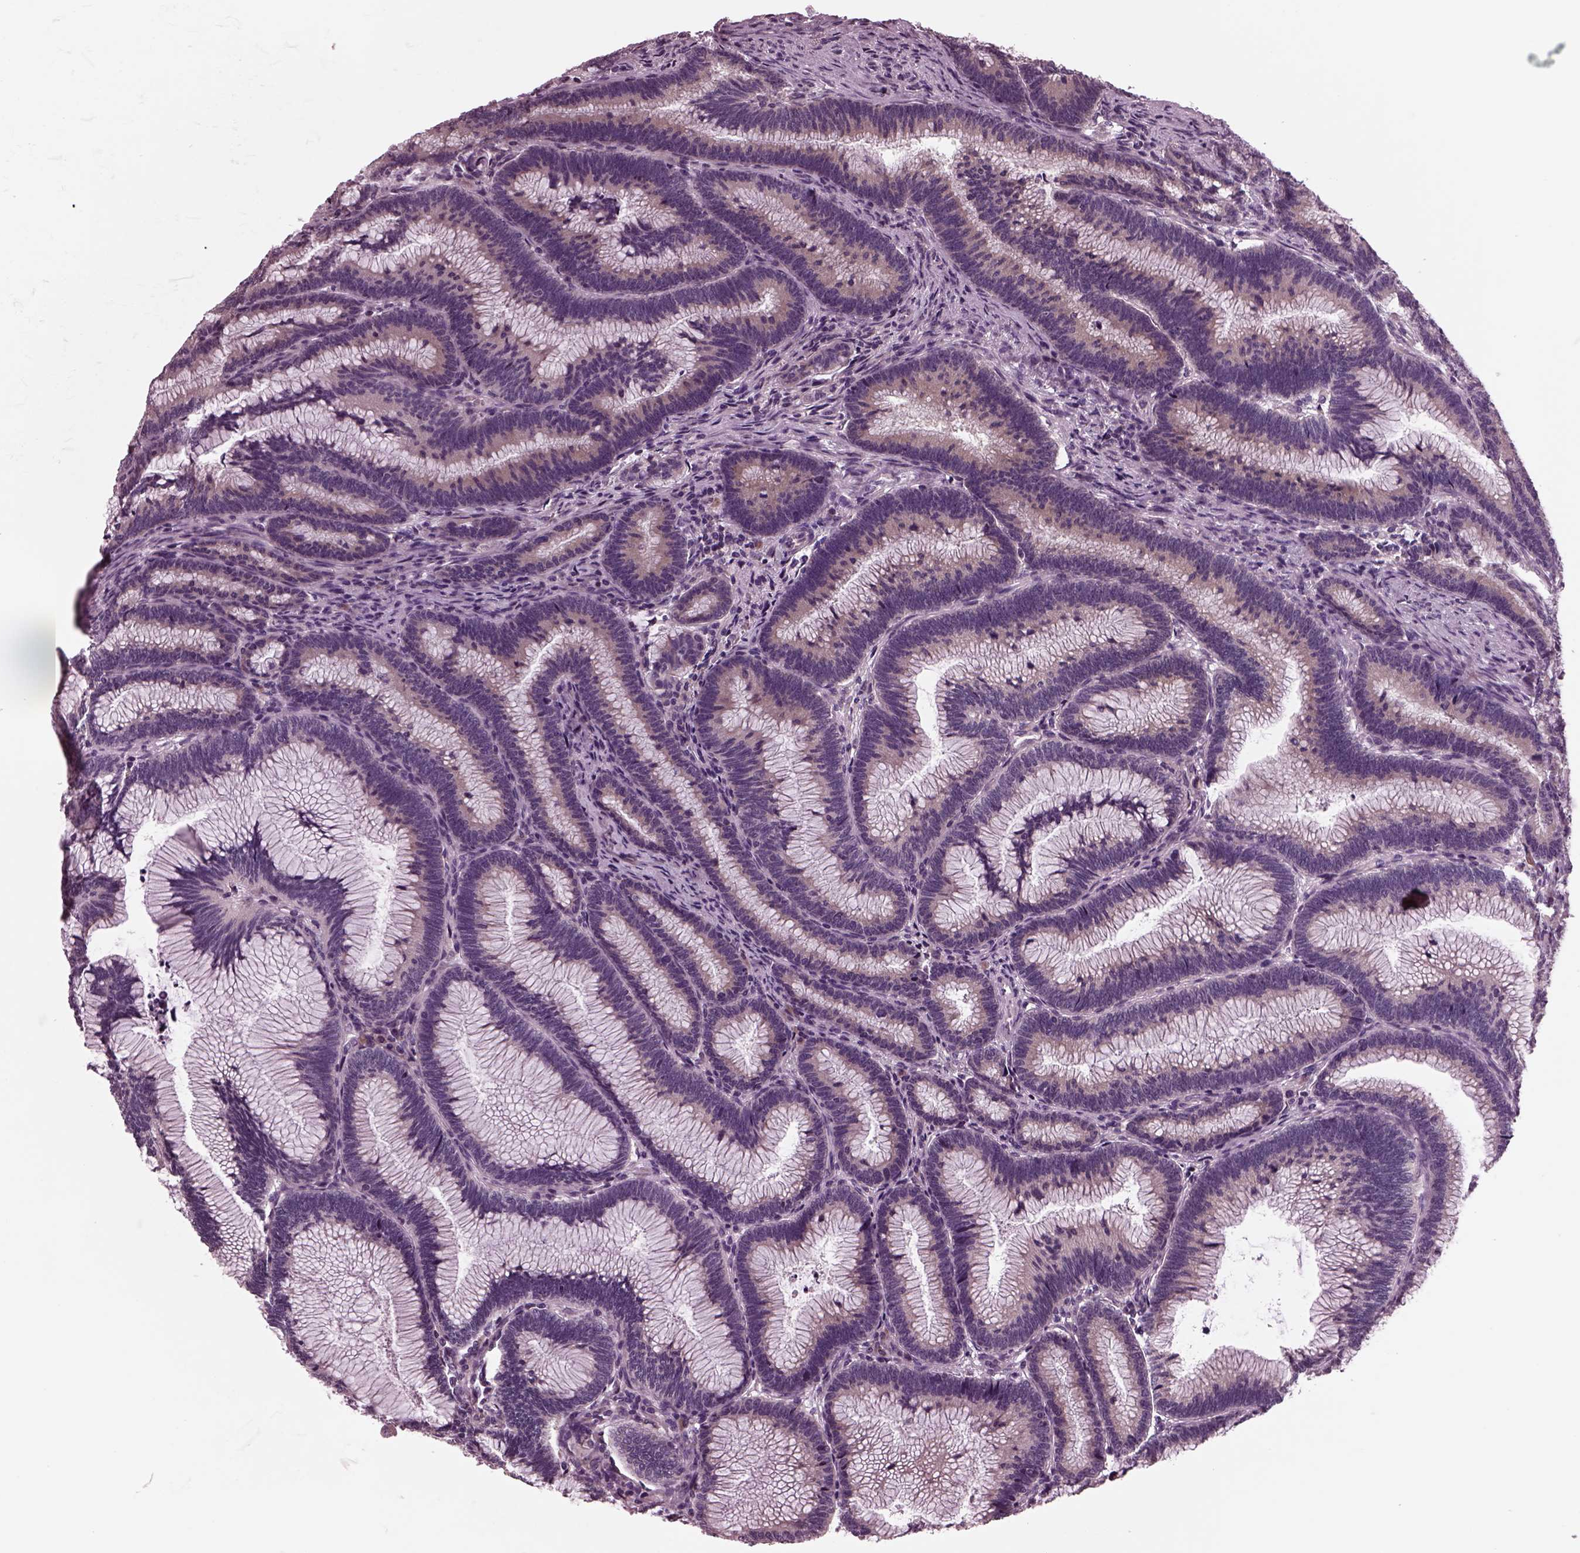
{"staining": {"intensity": "weak", "quantity": "25%-75%", "location": "cytoplasmic/membranous"}, "tissue": "colorectal cancer", "cell_type": "Tumor cells", "image_type": "cancer", "snomed": [{"axis": "morphology", "description": "Adenocarcinoma, NOS"}, {"axis": "topography", "description": "Colon"}], "caption": "Human colorectal adenocarcinoma stained with a protein marker exhibits weak staining in tumor cells.", "gene": "AP4M1", "patient": {"sex": "female", "age": 78}}